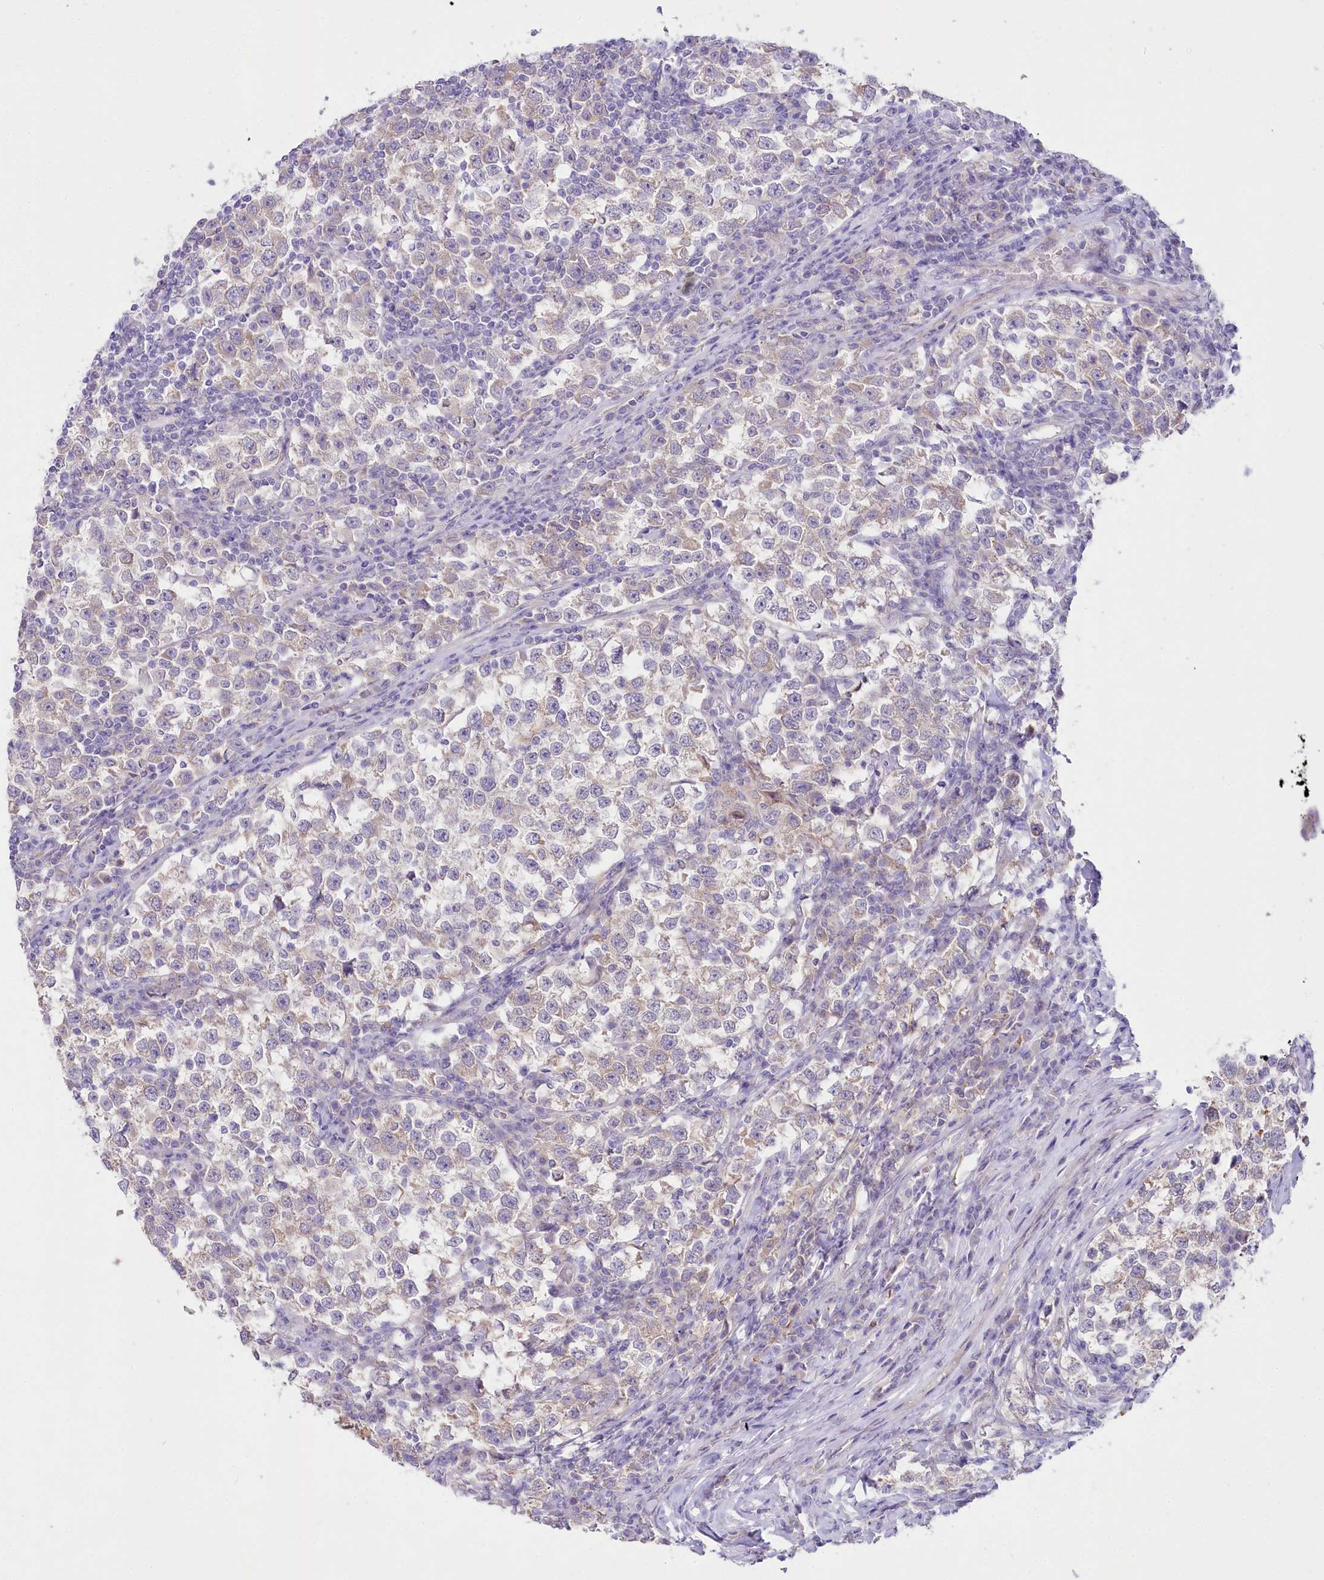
{"staining": {"intensity": "weak", "quantity": "25%-75%", "location": "cytoplasmic/membranous"}, "tissue": "testis cancer", "cell_type": "Tumor cells", "image_type": "cancer", "snomed": [{"axis": "morphology", "description": "Normal tissue, NOS"}, {"axis": "morphology", "description": "Seminoma, NOS"}, {"axis": "topography", "description": "Testis"}], "caption": "This is an image of immunohistochemistry staining of testis cancer, which shows weak expression in the cytoplasmic/membranous of tumor cells.", "gene": "MYOZ1", "patient": {"sex": "male", "age": 43}}